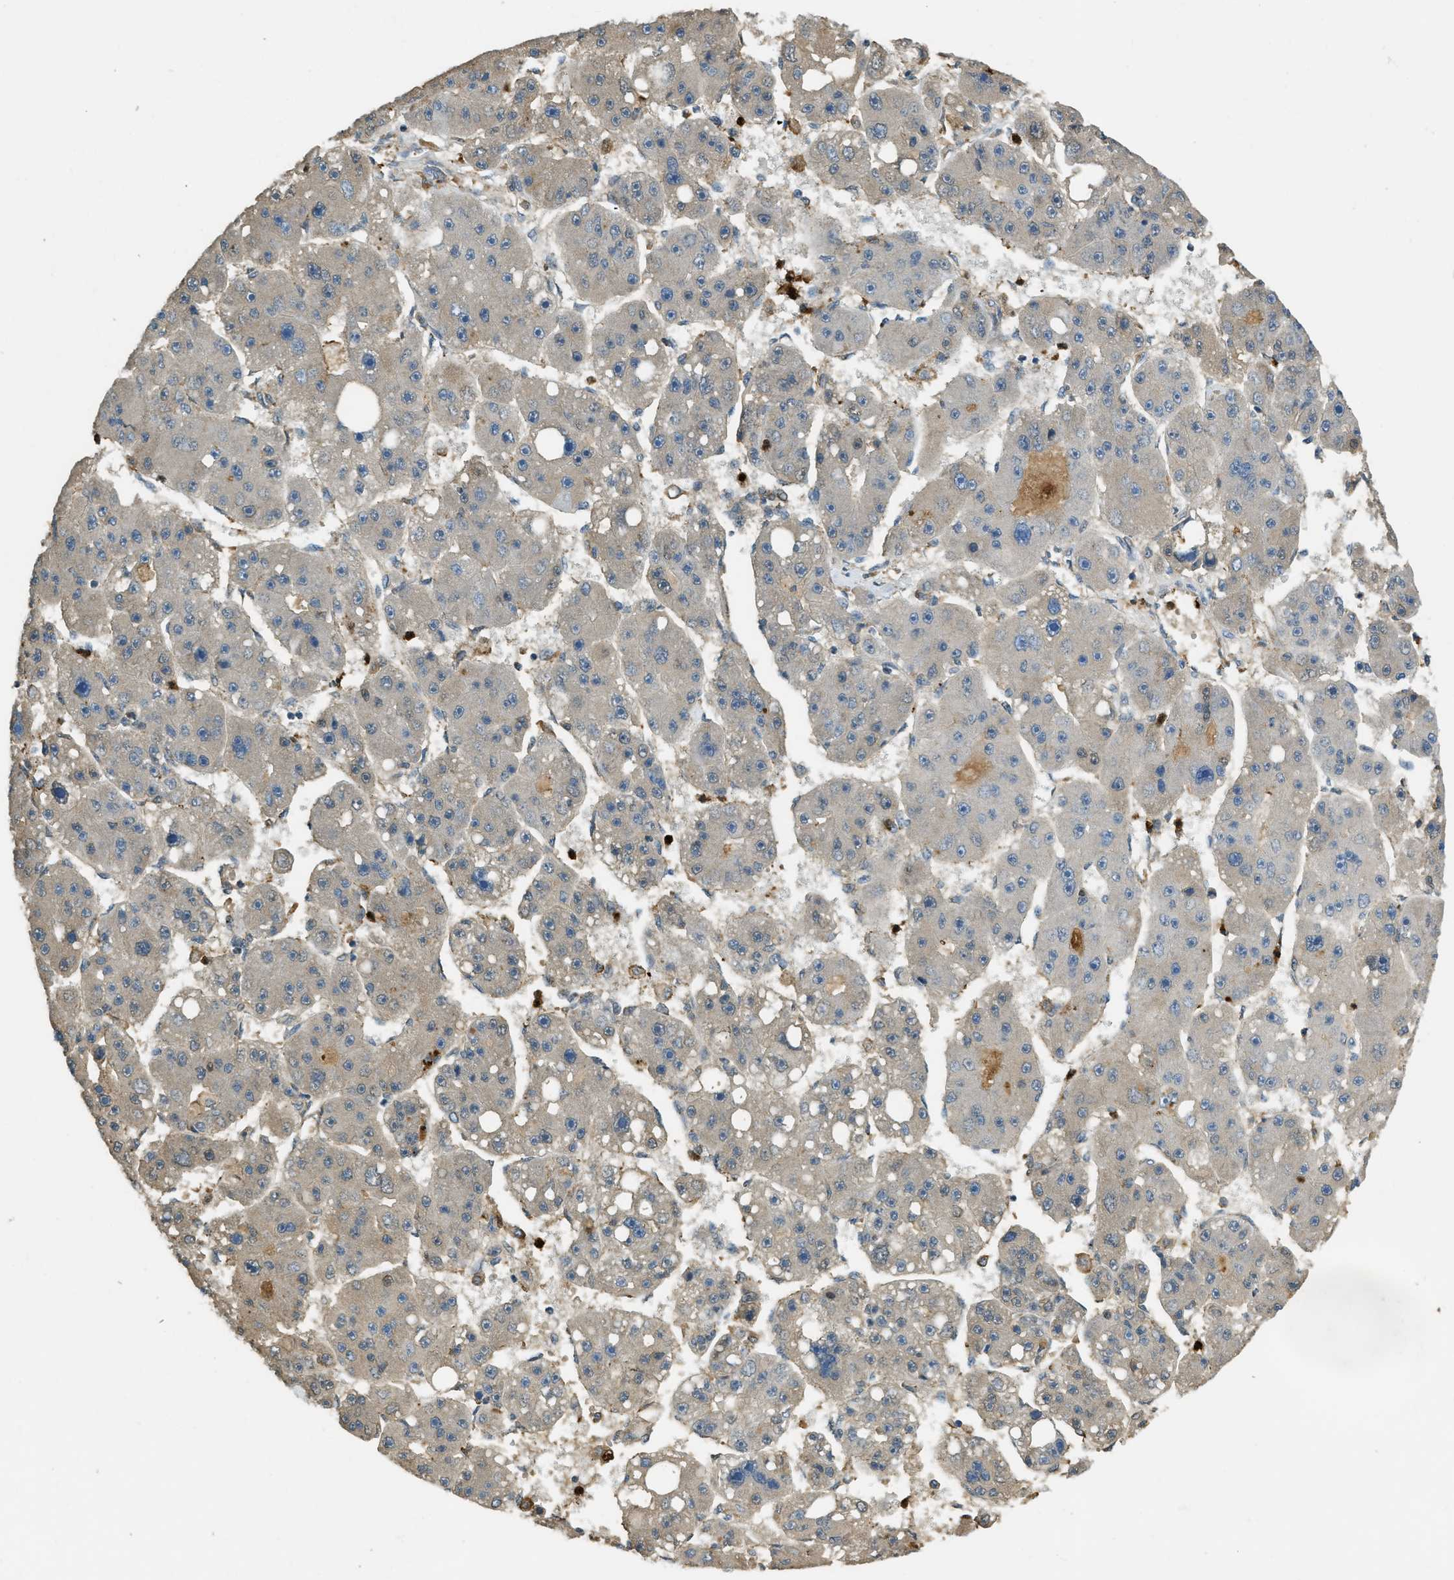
{"staining": {"intensity": "weak", "quantity": "25%-75%", "location": "cytoplasmic/membranous"}, "tissue": "liver cancer", "cell_type": "Tumor cells", "image_type": "cancer", "snomed": [{"axis": "morphology", "description": "Carcinoma, Hepatocellular, NOS"}, {"axis": "topography", "description": "Liver"}], "caption": "The micrograph exhibits immunohistochemical staining of liver hepatocellular carcinoma. There is weak cytoplasmic/membranous positivity is identified in about 25%-75% of tumor cells.", "gene": "PRTN3", "patient": {"sex": "female", "age": 61}}